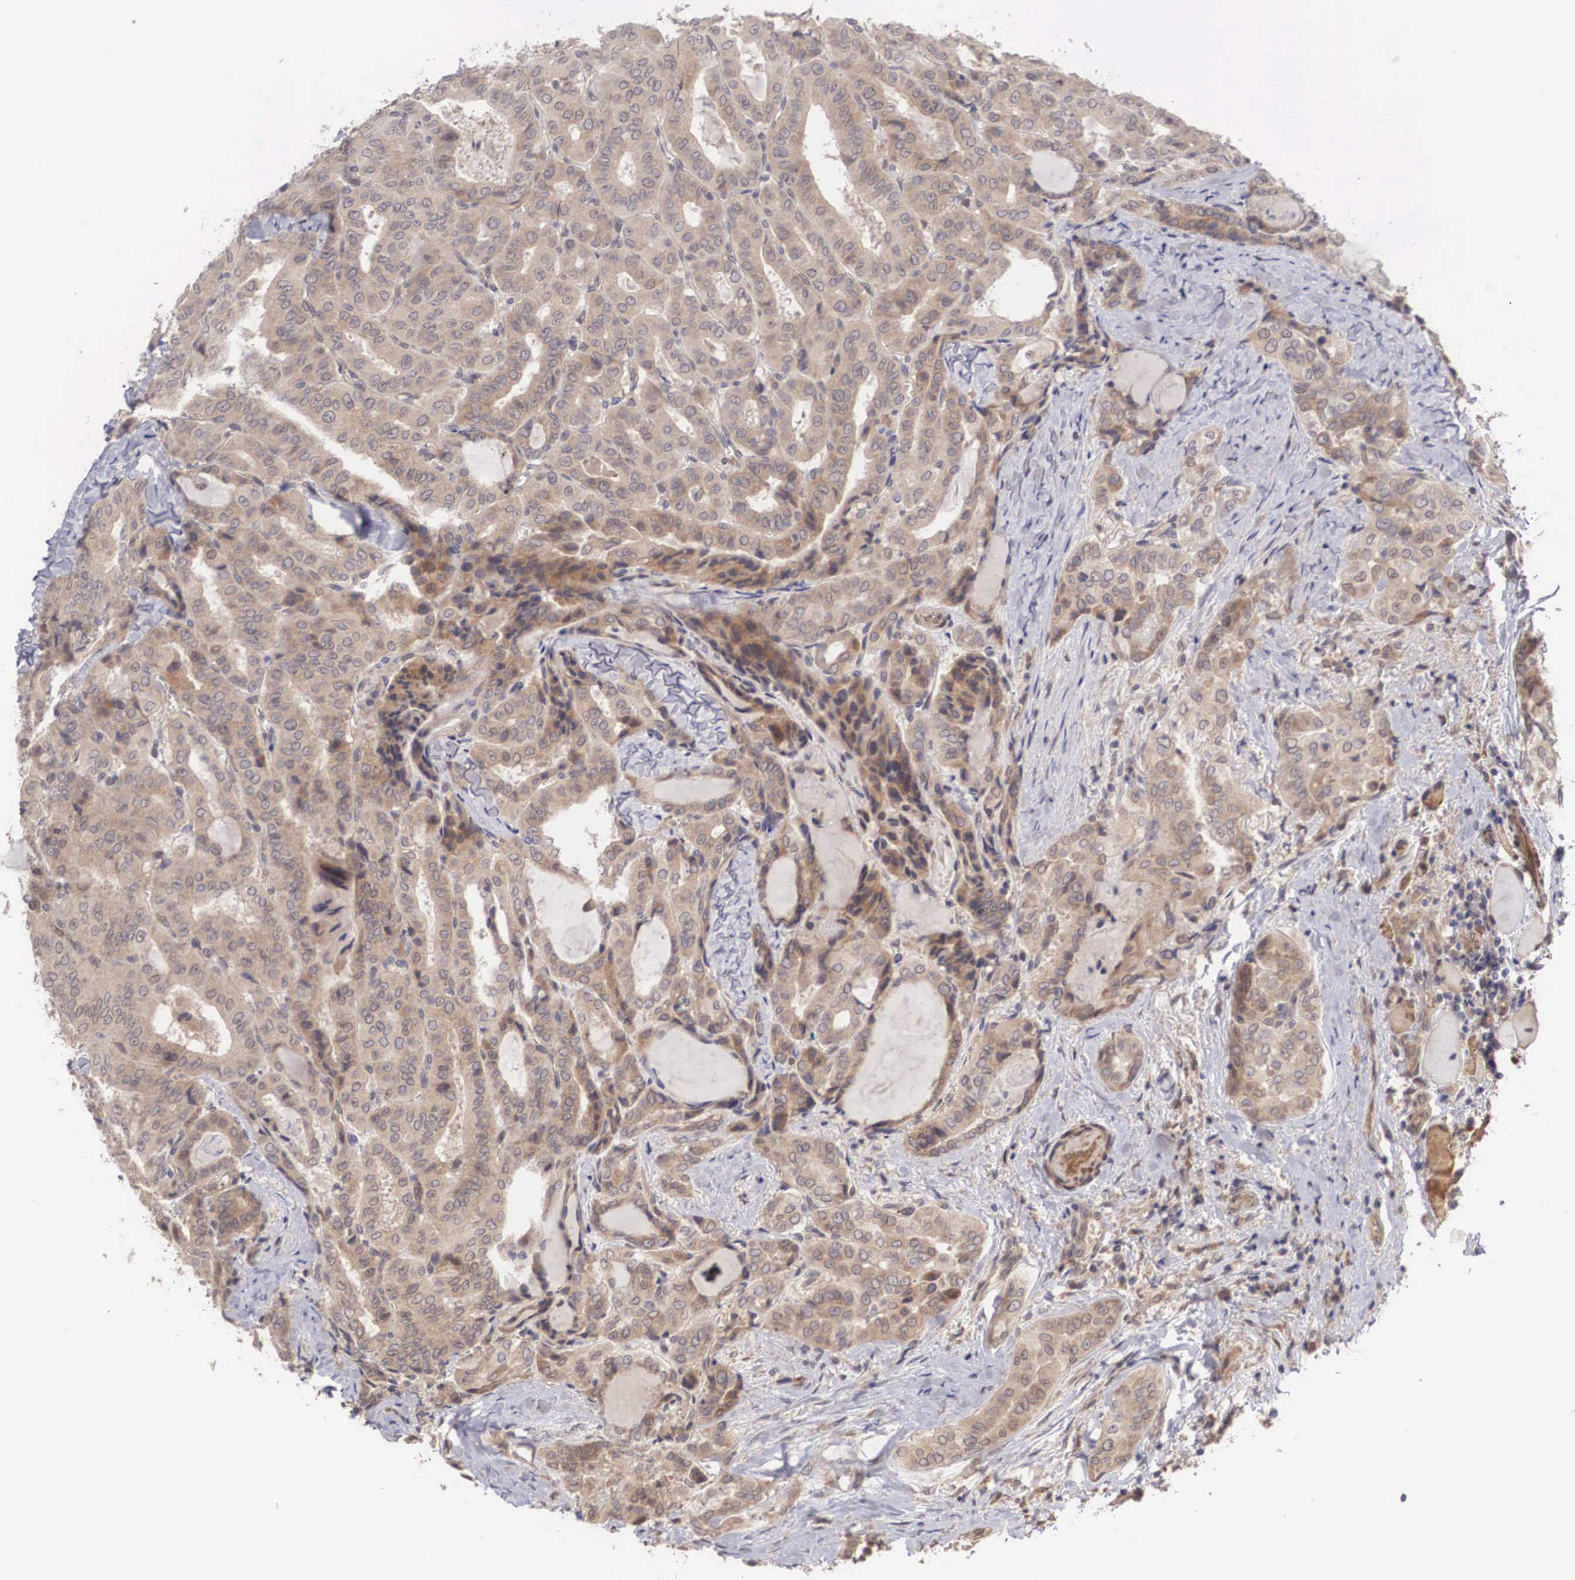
{"staining": {"intensity": "weak", "quantity": ">75%", "location": "cytoplasmic/membranous,nuclear"}, "tissue": "thyroid cancer", "cell_type": "Tumor cells", "image_type": "cancer", "snomed": [{"axis": "morphology", "description": "Papillary adenocarcinoma, NOS"}, {"axis": "topography", "description": "Thyroid gland"}], "caption": "An image of human thyroid cancer (papillary adenocarcinoma) stained for a protein shows weak cytoplasmic/membranous and nuclear brown staining in tumor cells. (Stains: DAB in brown, nuclei in blue, Microscopy: brightfield microscopy at high magnification).", "gene": "DNAJB7", "patient": {"sex": "female", "age": 71}}